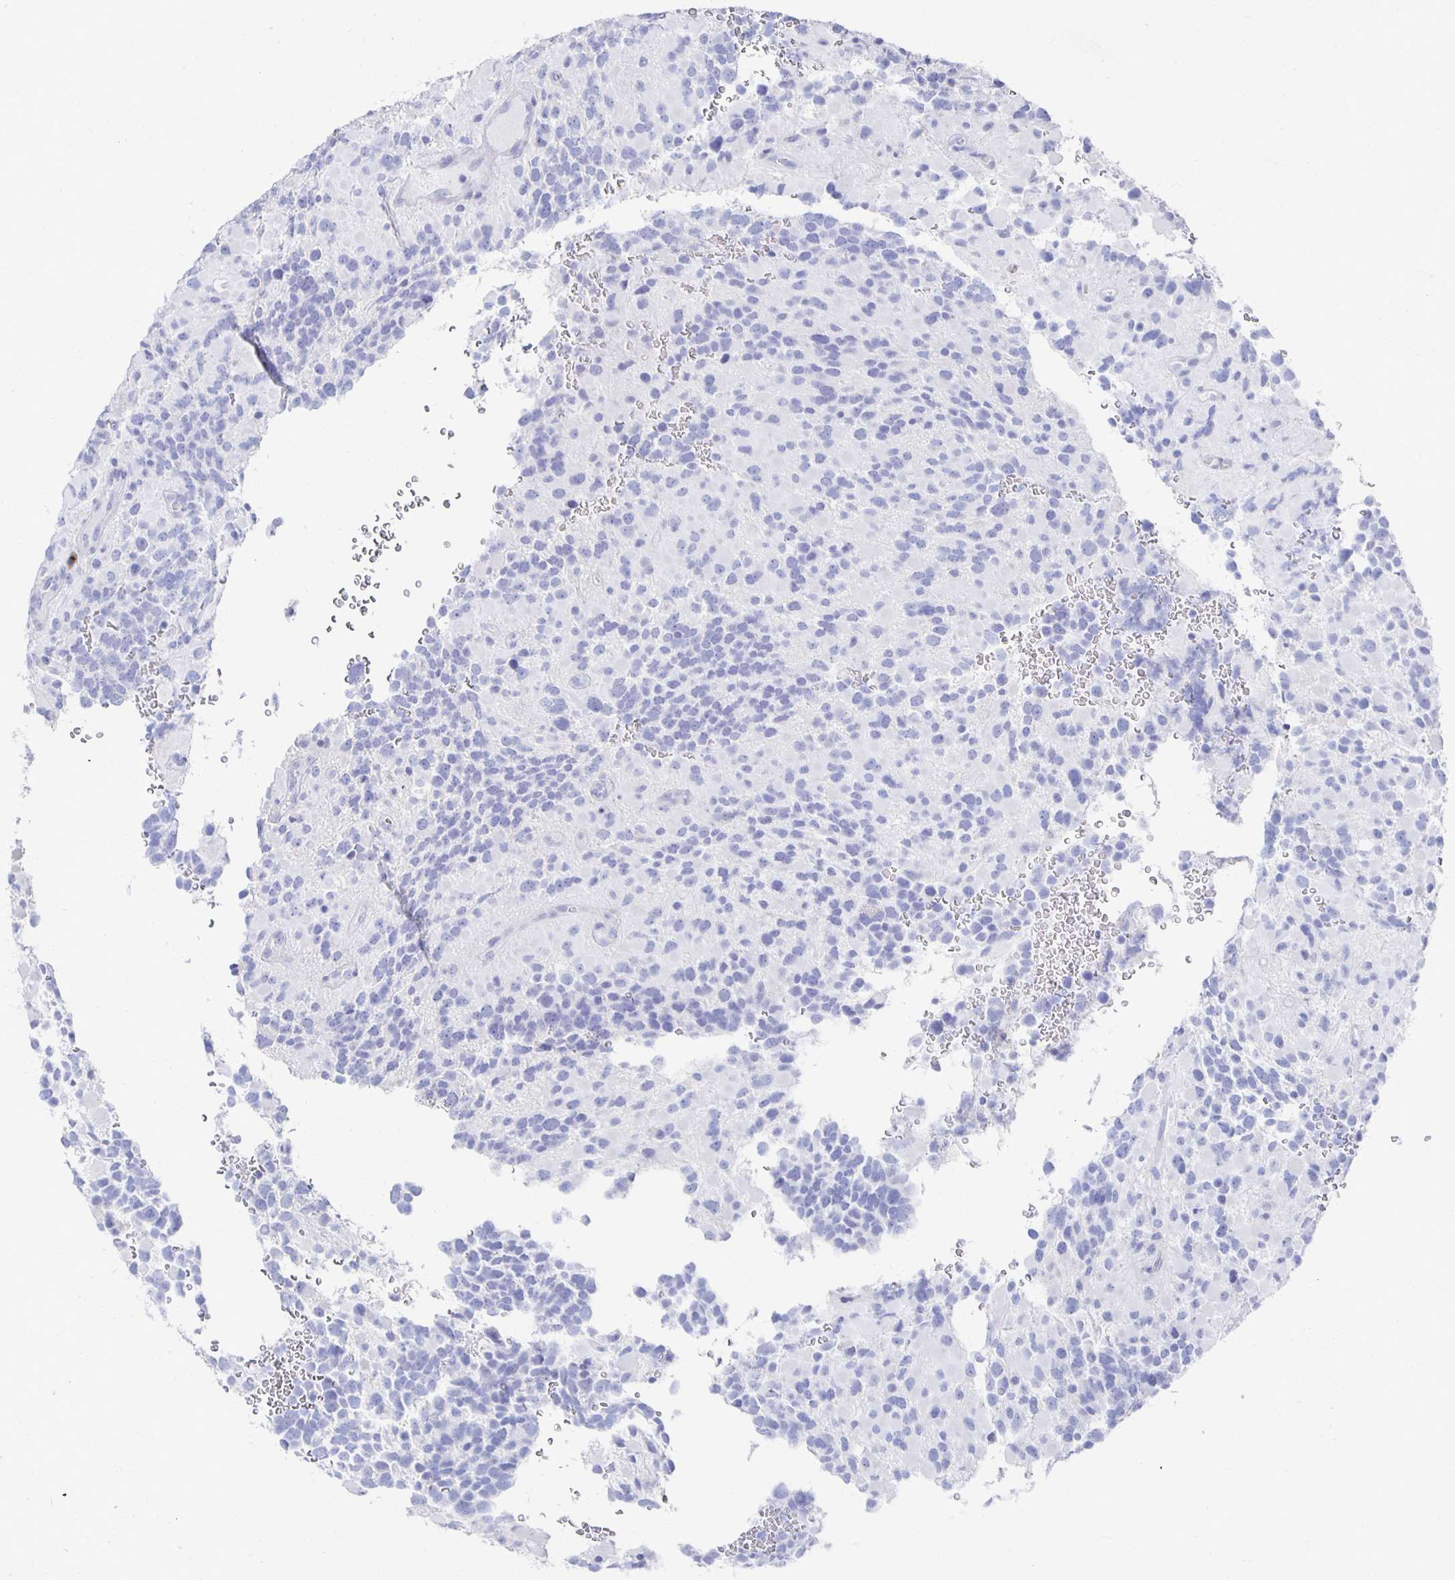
{"staining": {"intensity": "negative", "quantity": "none", "location": "none"}, "tissue": "glioma", "cell_type": "Tumor cells", "image_type": "cancer", "snomed": [{"axis": "morphology", "description": "Glioma, malignant, High grade"}, {"axis": "topography", "description": "Brain"}], "caption": "DAB (3,3'-diaminobenzidine) immunohistochemical staining of human malignant glioma (high-grade) exhibits no significant positivity in tumor cells.", "gene": "PRDM7", "patient": {"sex": "female", "age": 40}}